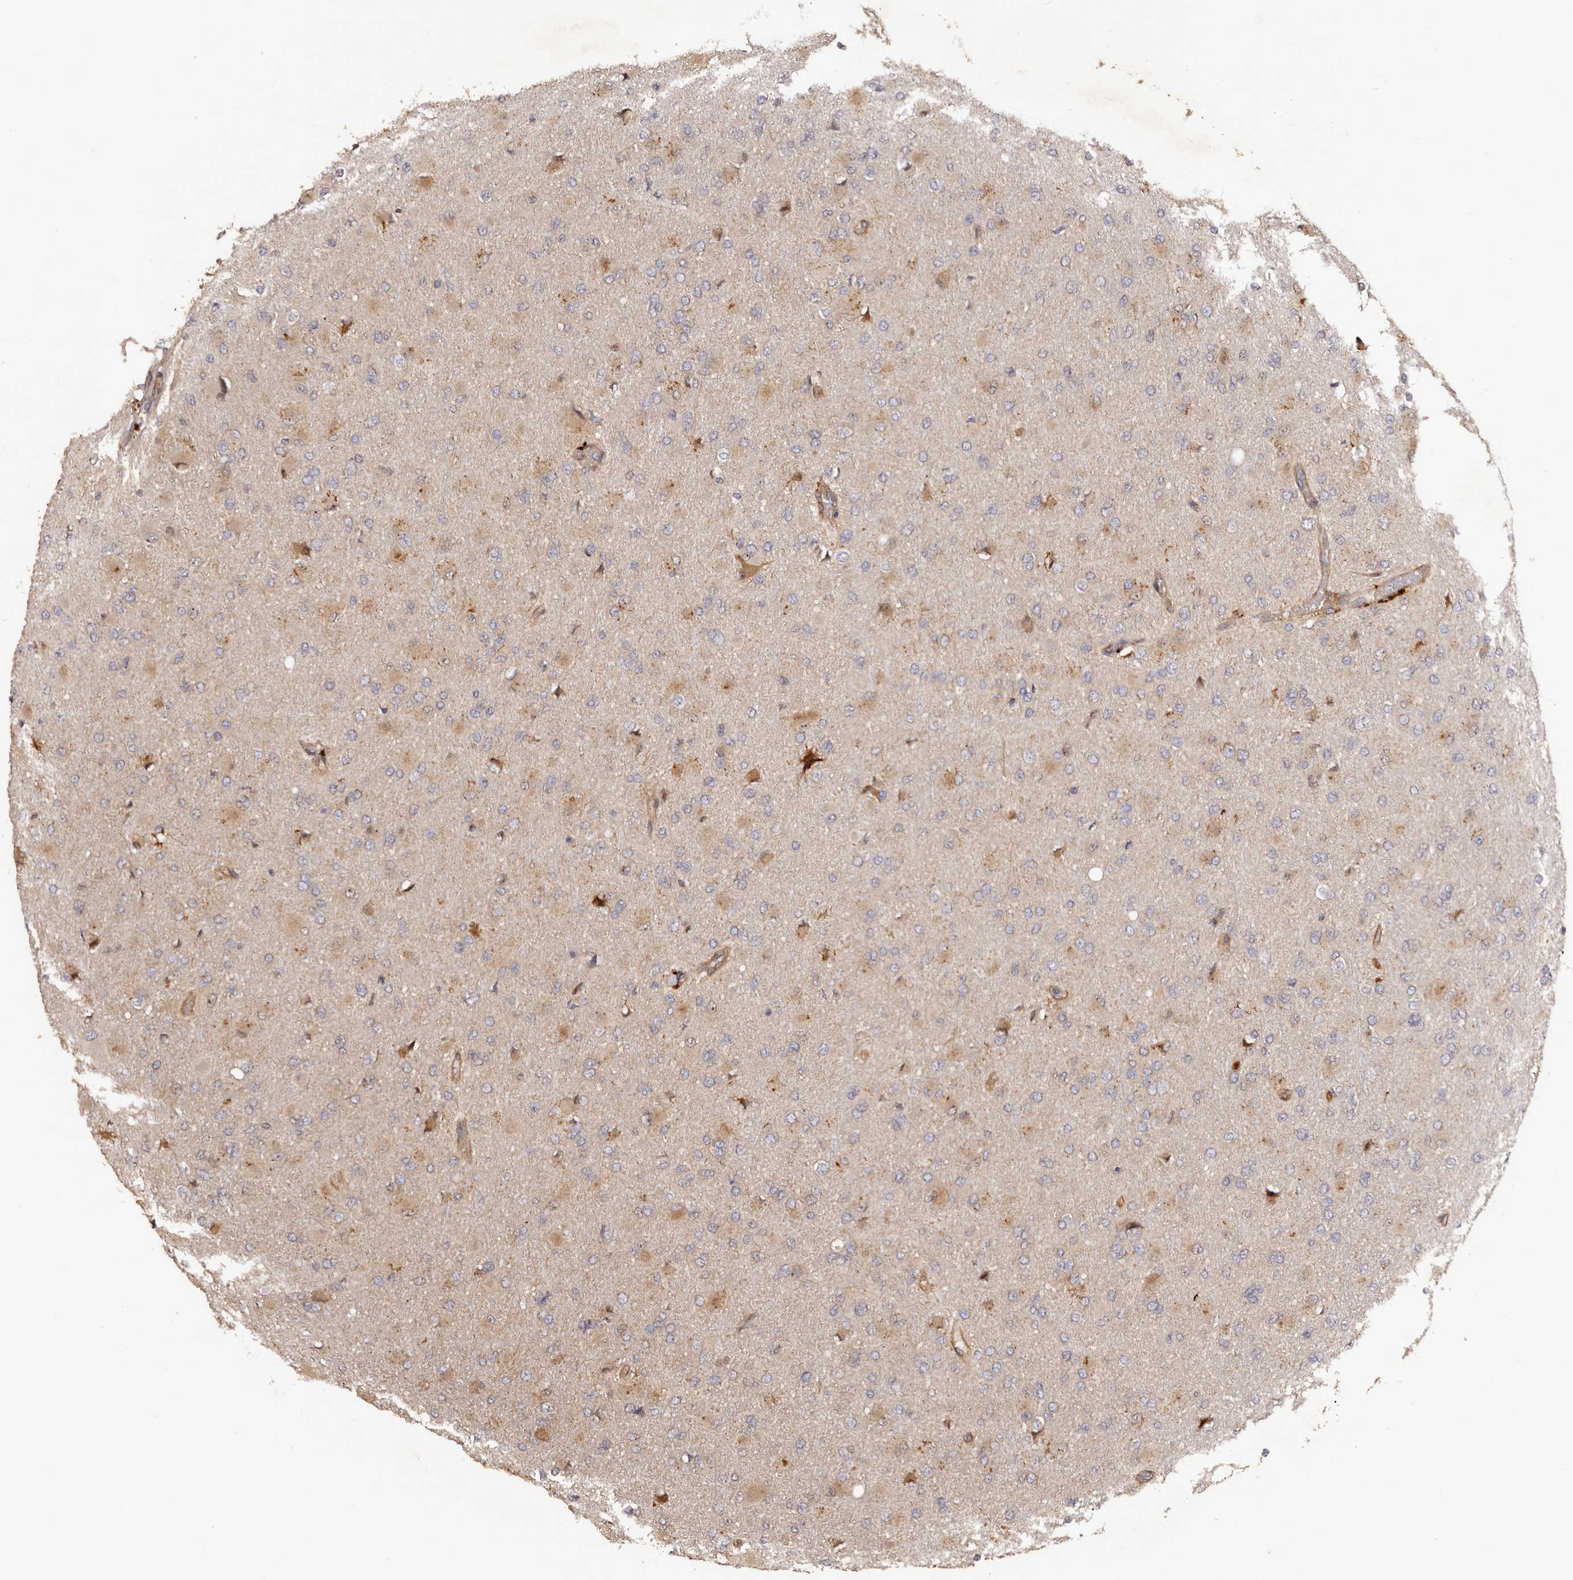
{"staining": {"intensity": "negative", "quantity": "none", "location": "none"}, "tissue": "glioma", "cell_type": "Tumor cells", "image_type": "cancer", "snomed": [{"axis": "morphology", "description": "Glioma, malignant, High grade"}, {"axis": "topography", "description": "Cerebral cortex"}], "caption": "Immunohistochemical staining of human high-grade glioma (malignant) displays no significant staining in tumor cells.", "gene": "GTPBP1", "patient": {"sex": "female", "age": 36}}